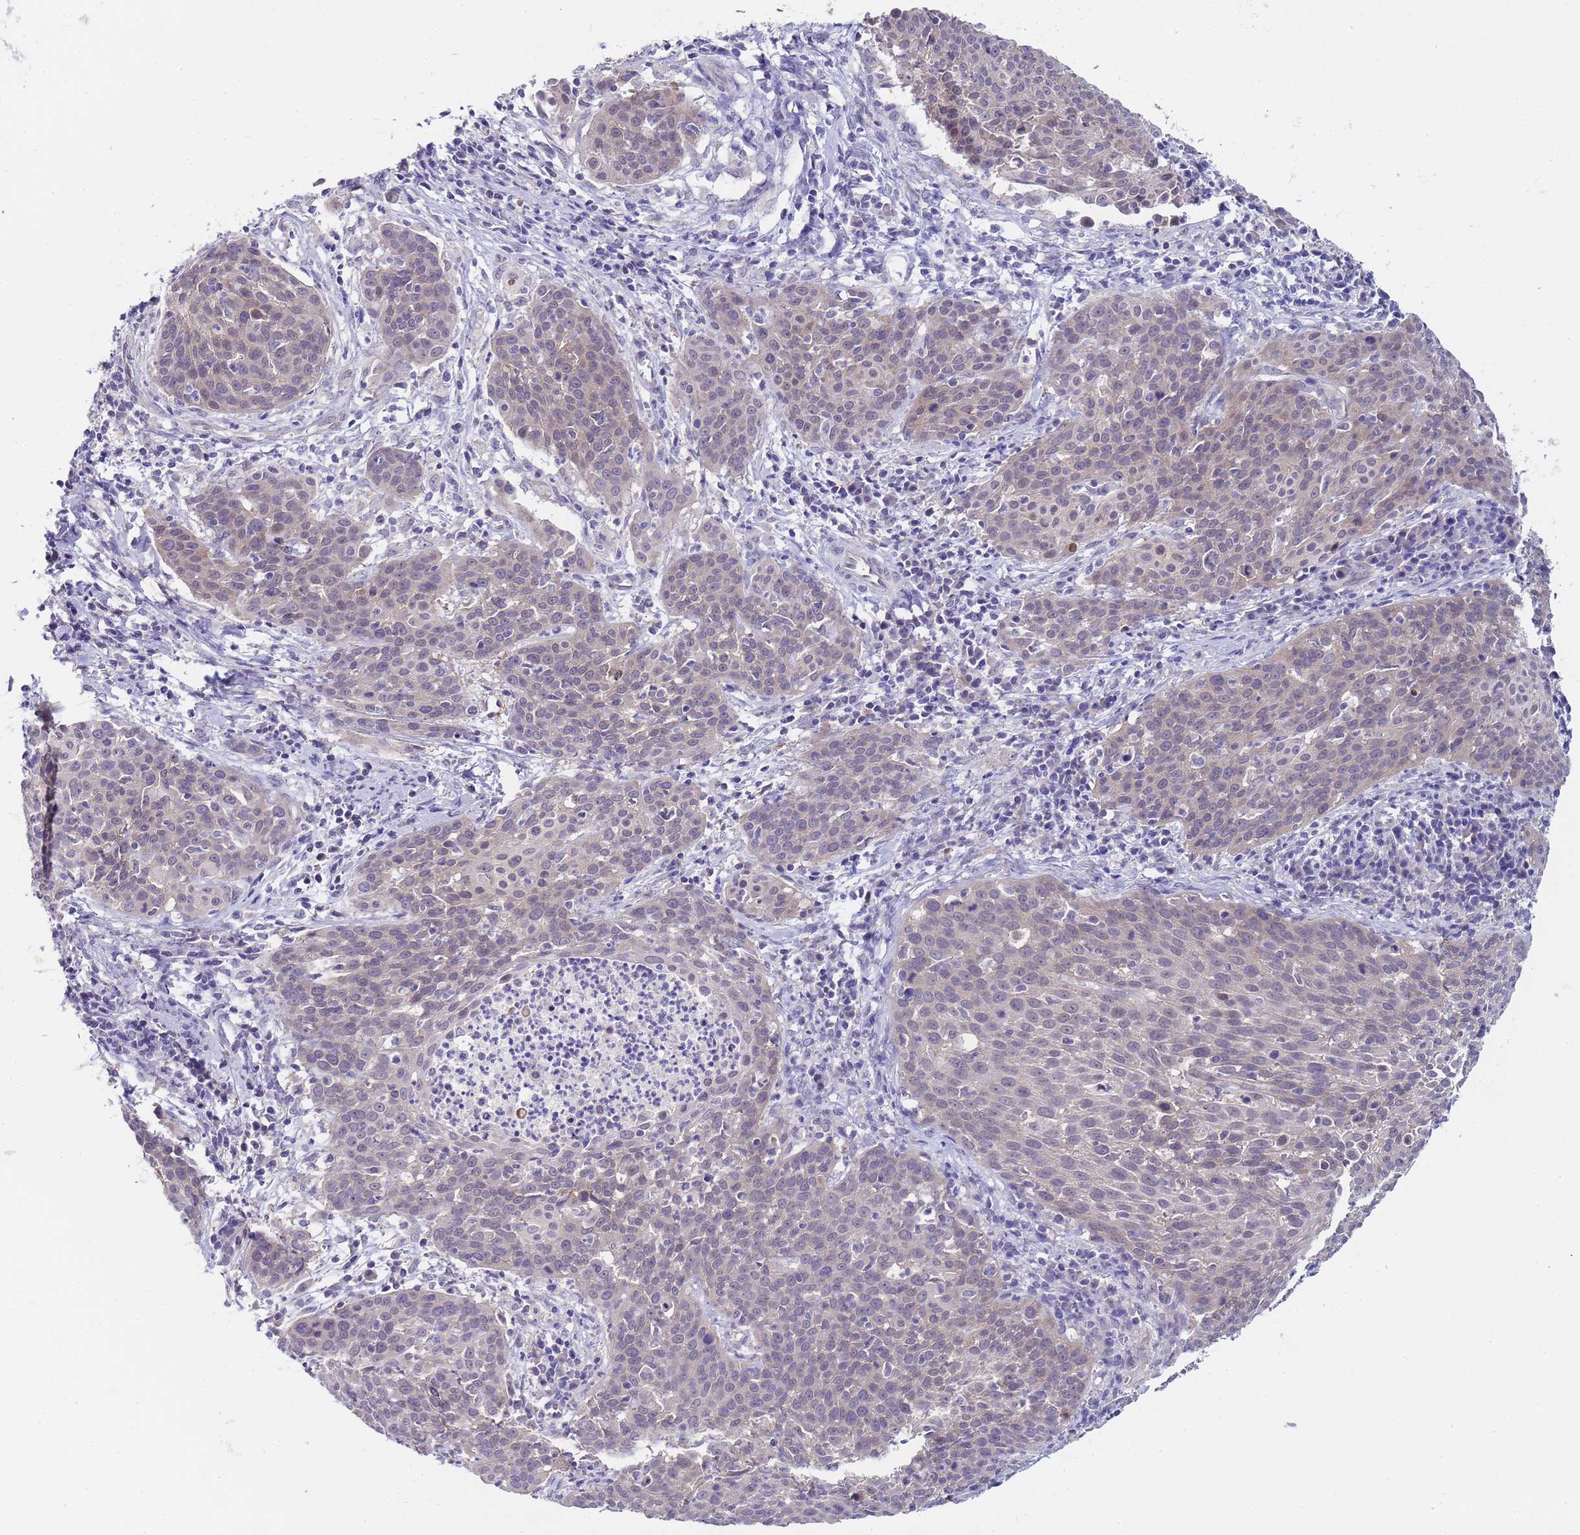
{"staining": {"intensity": "negative", "quantity": "none", "location": "none"}, "tissue": "cervical cancer", "cell_type": "Tumor cells", "image_type": "cancer", "snomed": [{"axis": "morphology", "description": "Squamous cell carcinoma, NOS"}, {"axis": "topography", "description": "Cervix"}], "caption": "Immunohistochemistry (IHC) image of neoplastic tissue: human cervical squamous cell carcinoma stained with DAB (3,3'-diaminobenzidine) reveals no significant protein staining in tumor cells.", "gene": "TRMT10A", "patient": {"sex": "female", "age": 38}}